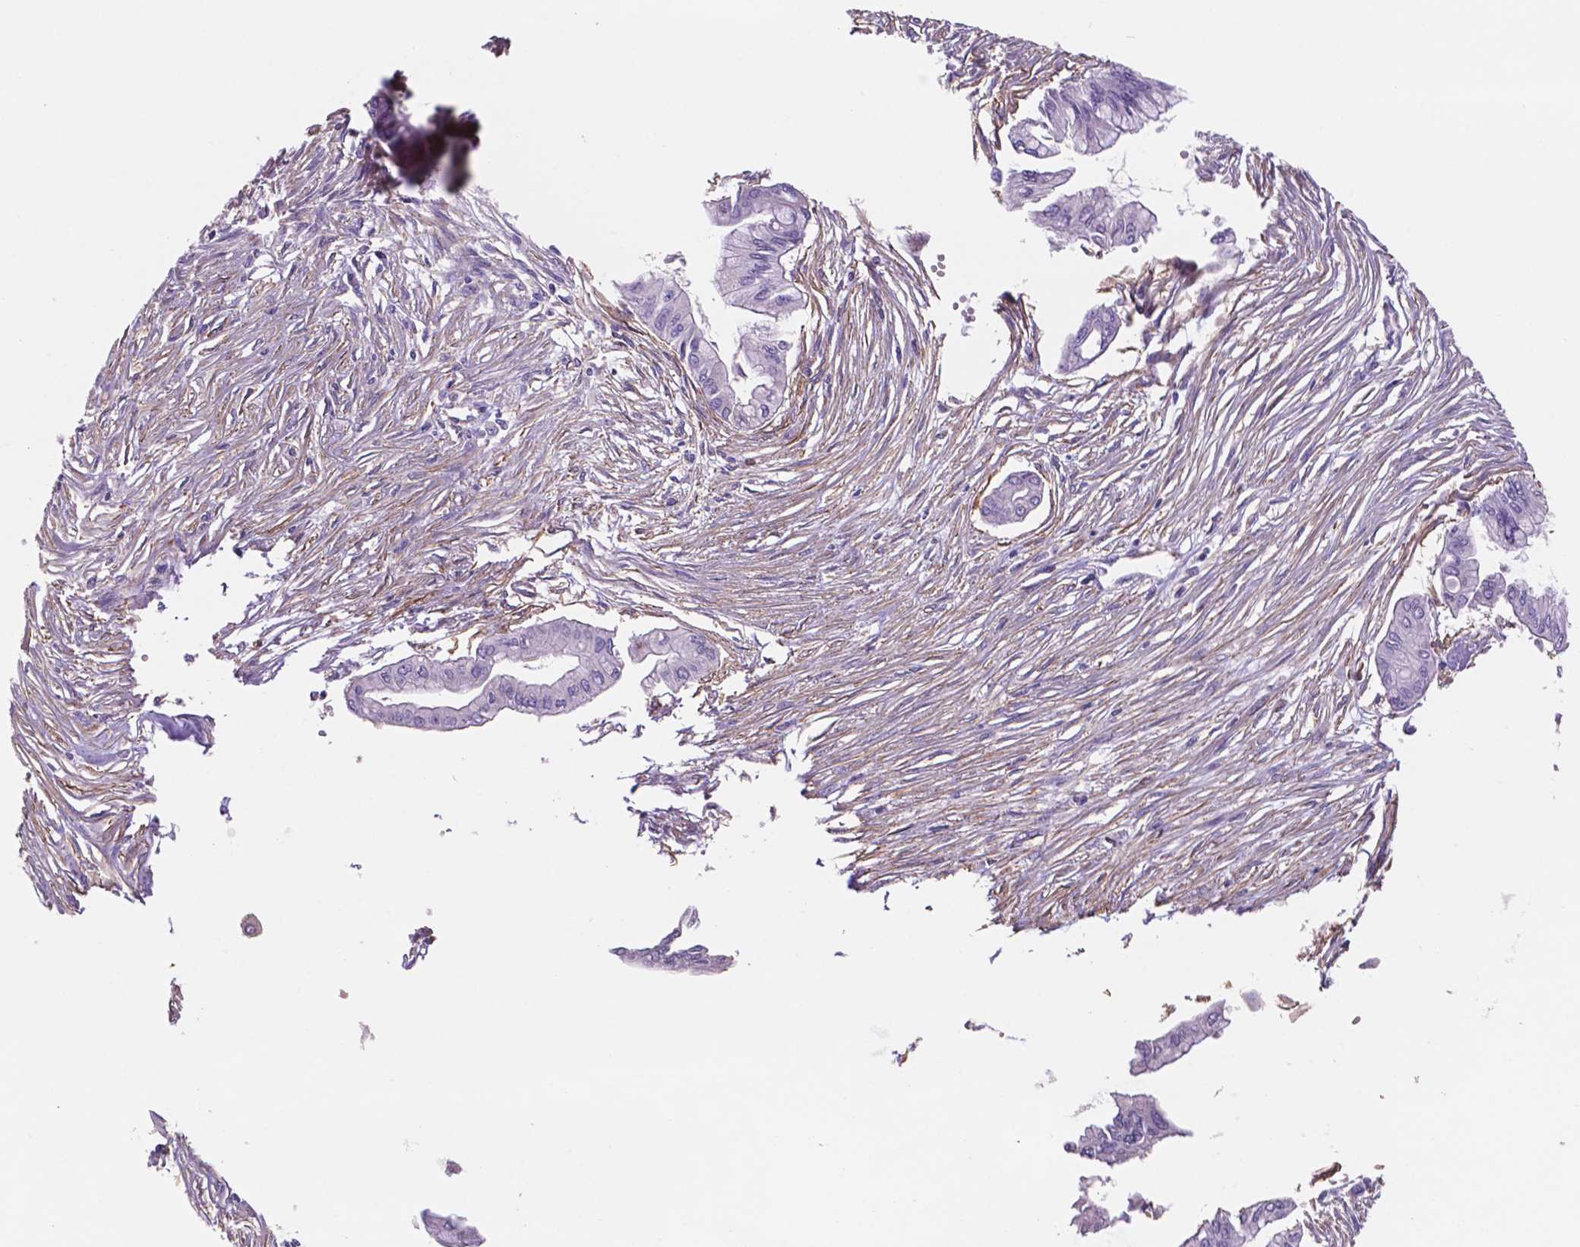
{"staining": {"intensity": "negative", "quantity": "none", "location": "none"}, "tissue": "pancreatic cancer", "cell_type": "Tumor cells", "image_type": "cancer", "snomed": [{"axis": "morphology", "description": "Adenocarcinoma, NOS"}, {"axis": "topography", "description": "Pancreas"}], "caption": "Tumor cells show no significant staining in adenocarcinoma (pancreatic).", "gene": "TOR2A", "patient": {"sex": "female", "age": 68}}